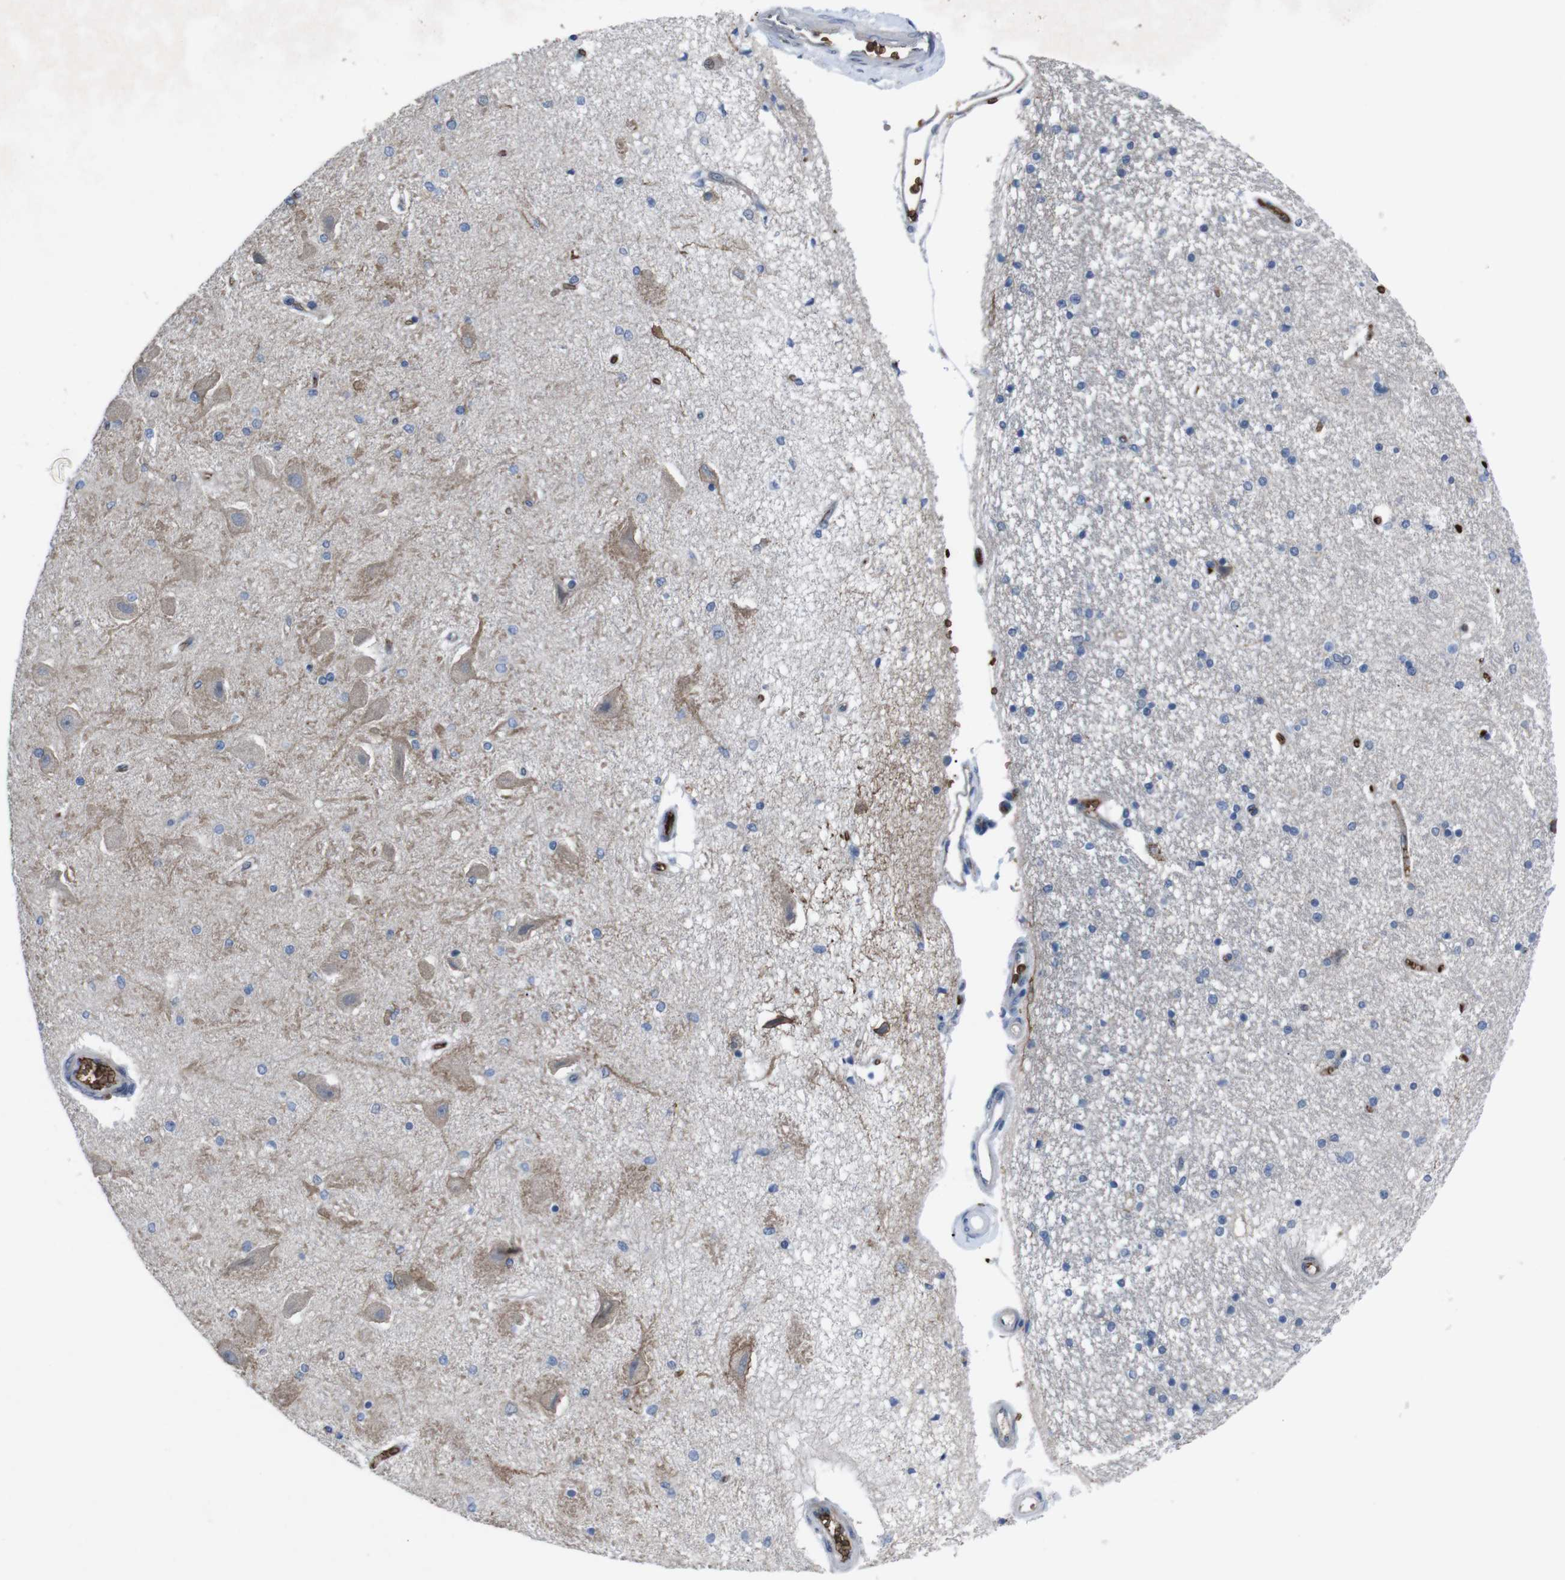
{"staining": {"intensity": "negative", "quantity": "none", "location": "none"}, "tissue": "hippocampus", "cell_type": "Glial cells", "image_type": "normal", "snomed": [{"axis": "morphology", "description": "Normal tissue, NOS"}, {"axis": "topography", "description": "Hippocampus"}], "caption": "Hippocampus stained for a protein using immunohistochemistry (IHC) displays no expression glial cells.", "gene": "SPTB", "patient": {"sex": "female", "age": 54}}